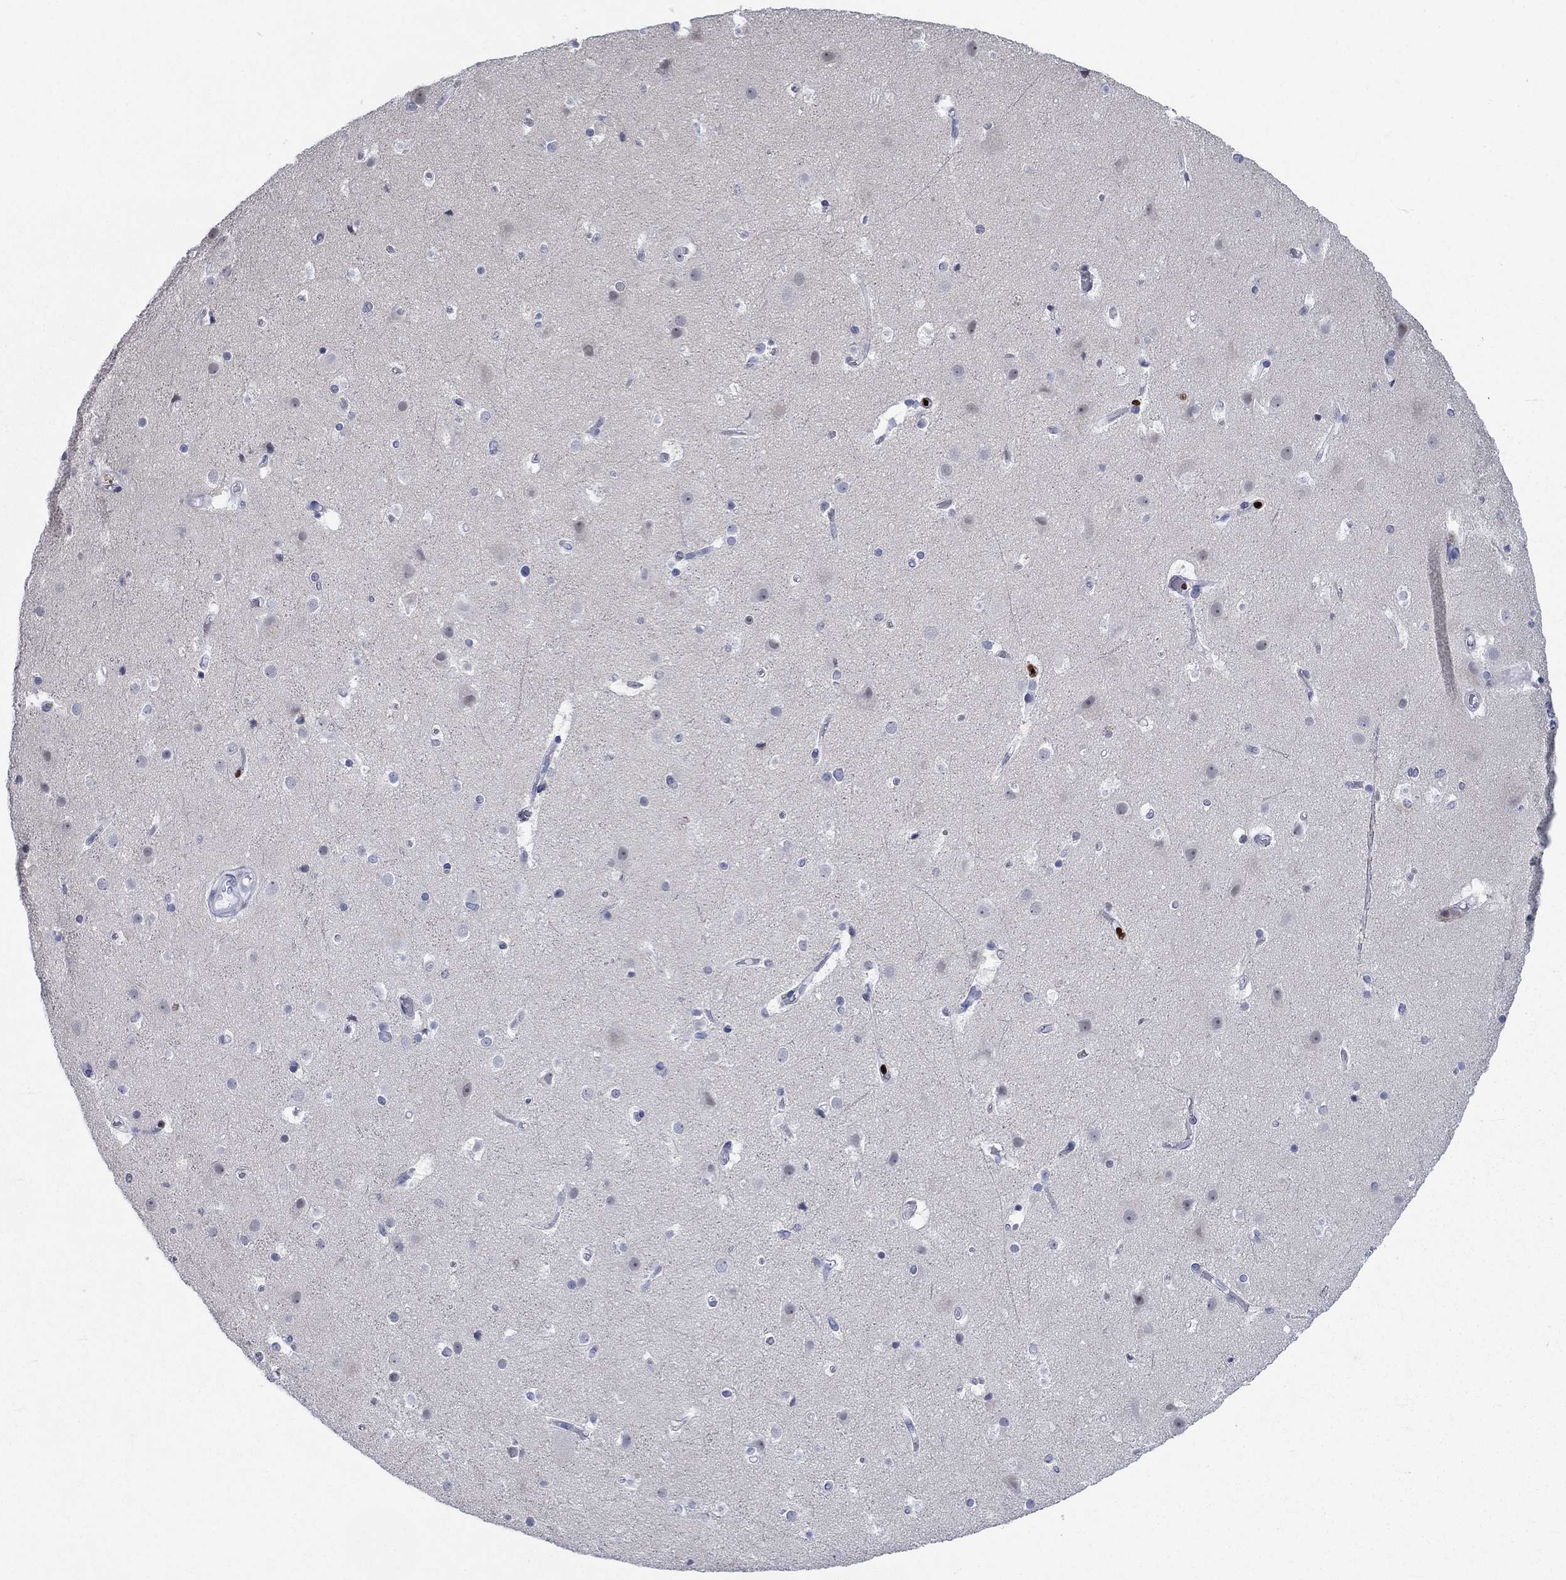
{"staining": {"intensity": "strong", "quantity": "<25%", "location": "nuclear"}, "tissue": "cerebral cortex", "cell_type": "Endothelial cells", "image_type": "normal", "snomed": [{"axis": "morphology", "description": "Normal tissue, NOS"}, {"axis": "topography", "description": "Cerebral cortex"}], "caption": "Cerebral cortex stained for a protein exhibits strong nuclear positivity in endothelial cells. (DAB (3,3'-diaminobenzidine) IHC, brown staining for protein, blue staining for nuclei).", "gene": "H1", "patient": {"sex": "female", "age": 52}}